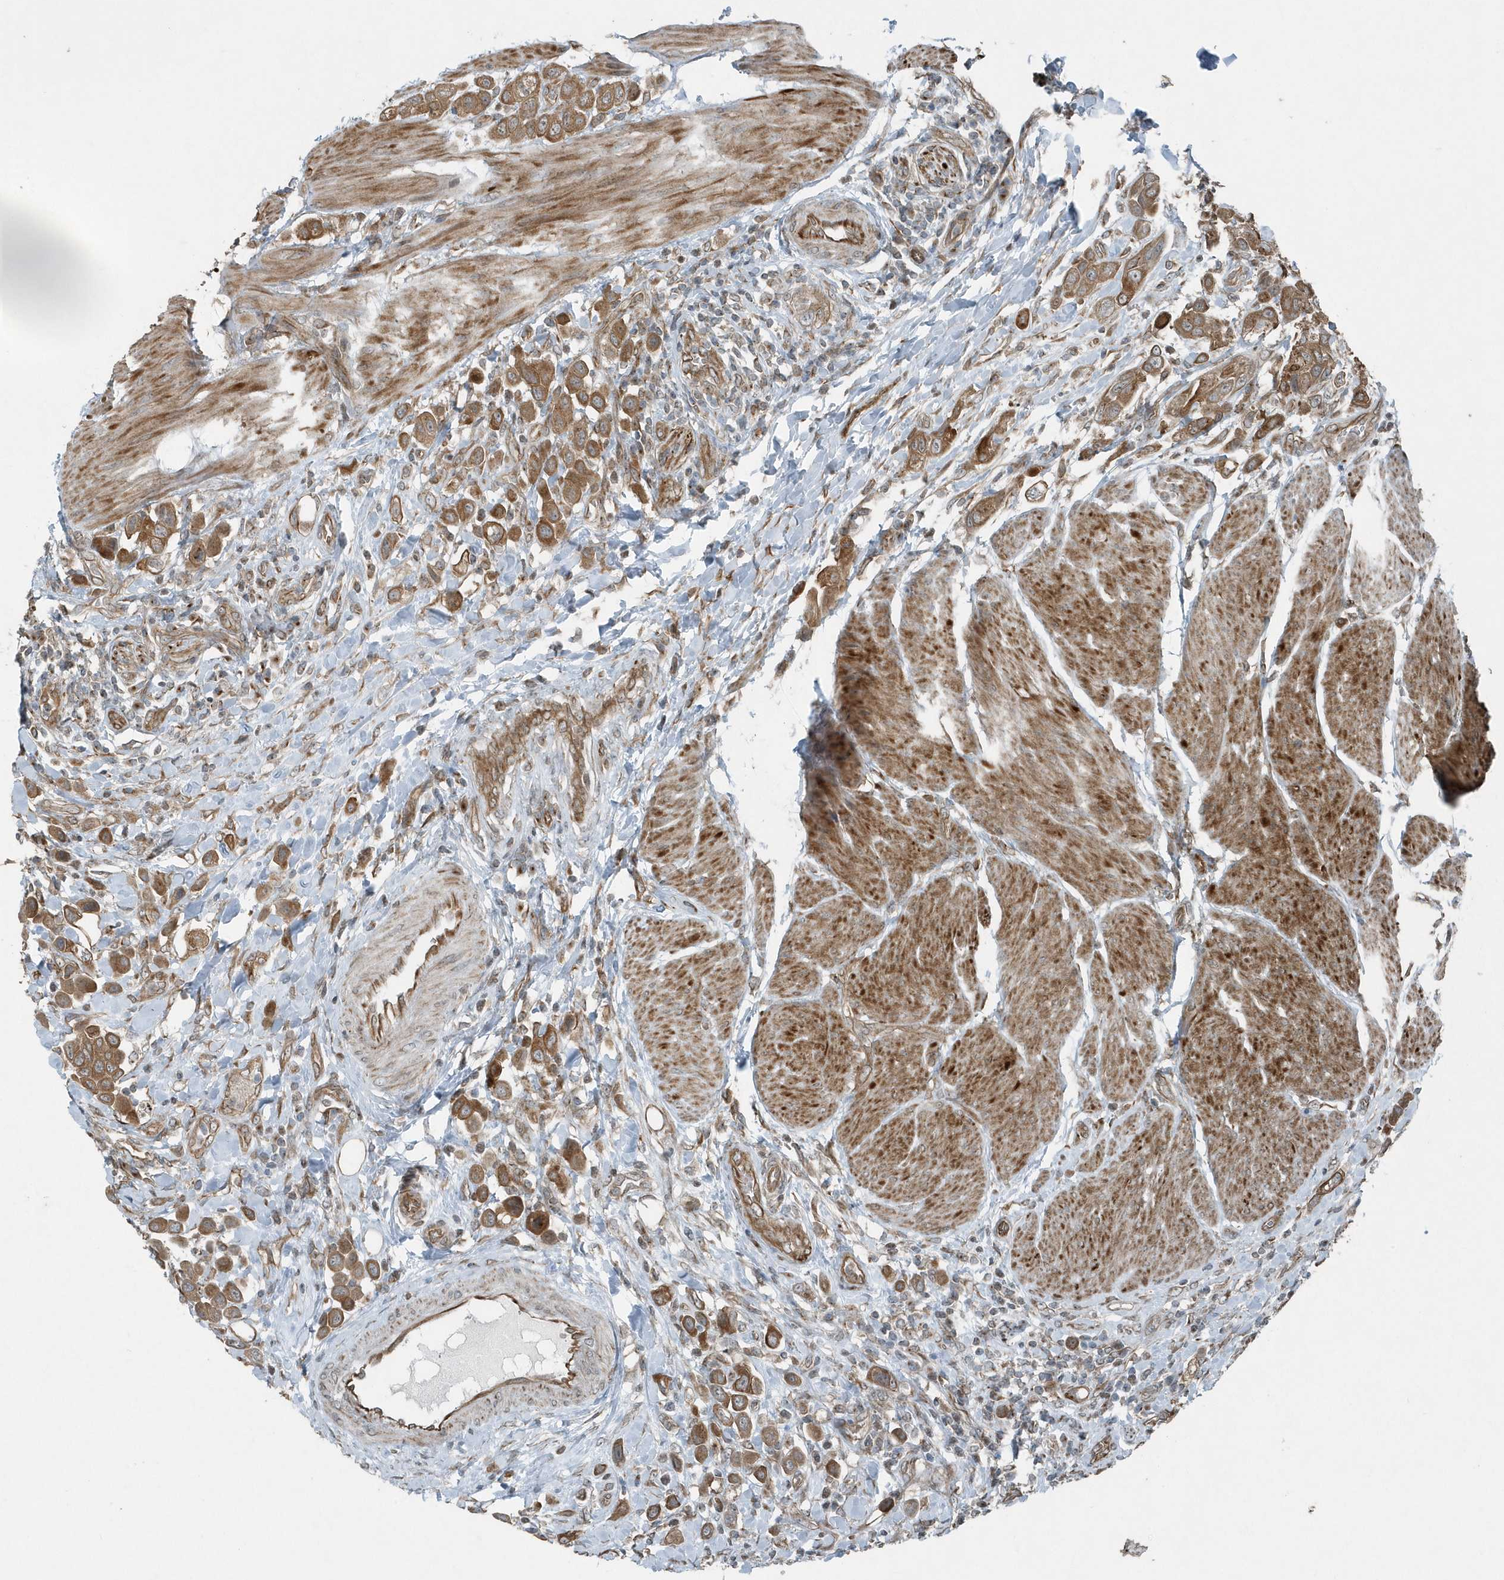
{"staining": {"intensity": "moderate", "quantity": ">75%", "location": "cytoplasmic/membranous"}, "tissue": "urothelial cancer", "cell_type": "Tumor cells", "image_type": "cancer", "snomed": [{"axis": "morphology", "description": "Urothelial carcinoma, High grade"}, {"axis": "topography", "description": "Urinary bladder"}], "caption": "High-power microscopy captured an immunohistochemistry (IHC) micrograph of high-grade urothelial carcinoma, revealing moderate cytoplasmic/membranous expression in approximately >75% of tumor cells.", "gene": "GCC2", "patient": {"sex": "male", "age": 50}}